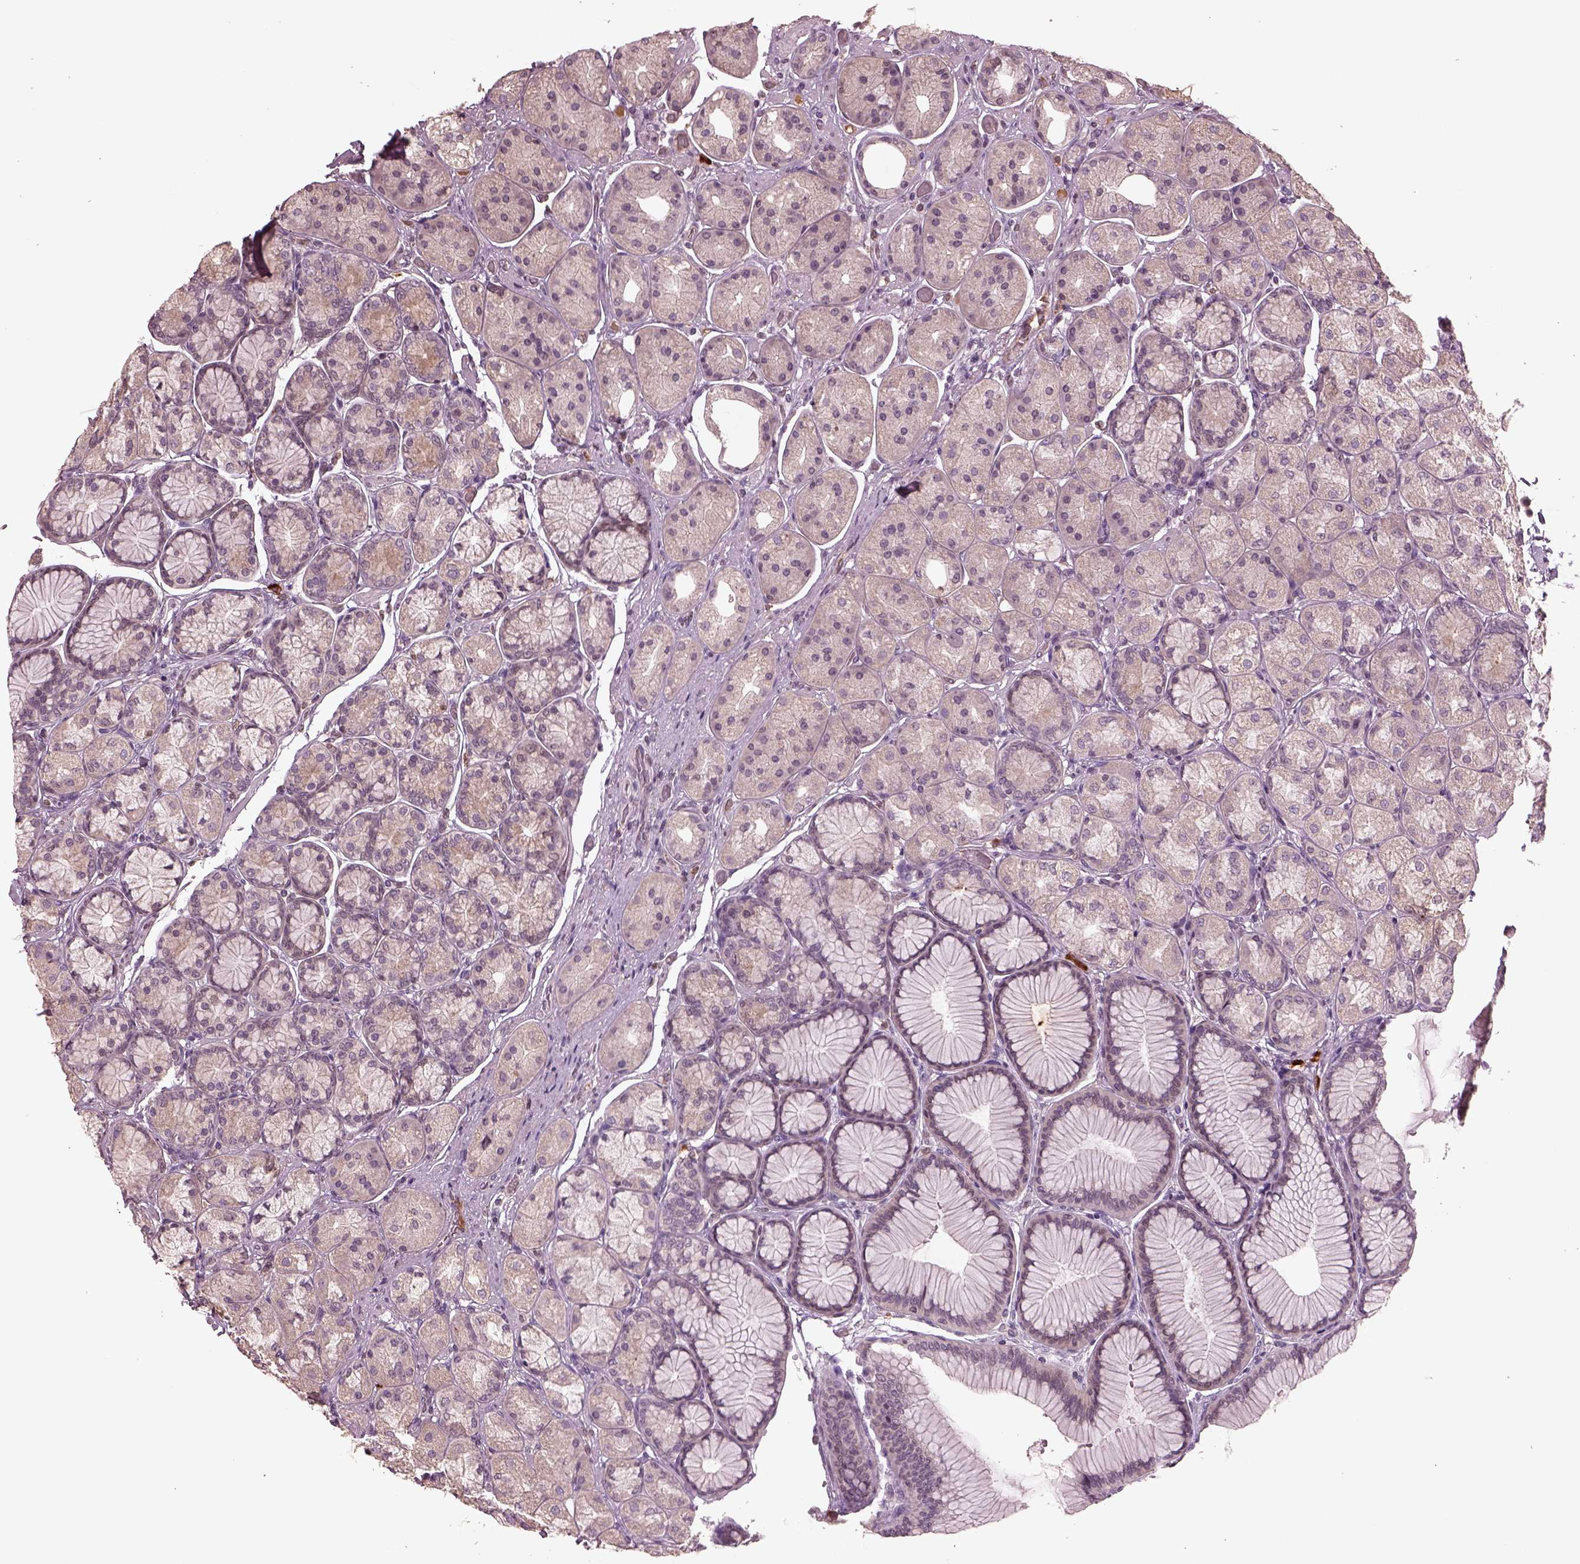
{"staining": {"intensity": "weak", "quantity": "25%-75%", "location": "cytoplasmic/membranous"}, "tissue": "stomach", "cell_type": "Glandular cells", "image_type": "normal", "snomed": [{"axis": "morphology", "description": "Normal tissue, NOS"}, {"axis": "morphology", "description": "Adenocarcinoma, NOS"}, {"axis": "morphology", "description": "Adenocarcinoma, High grade"}, {"axis": "topography", "description": "Stomach, upper"}, {"axis": "topography", "description": "Stomach"}], "caption": "Protein staining displays weak cytoplasmic/membranous staining in approximately 25%-75% of glandular cells in normal stomach. (DAB (3,3'-diaminobenzidine) = brown stain, brightfield microscopy at high magnification).", "gene": "PTX4", "patient": {"sex": "female", "age": 65}}